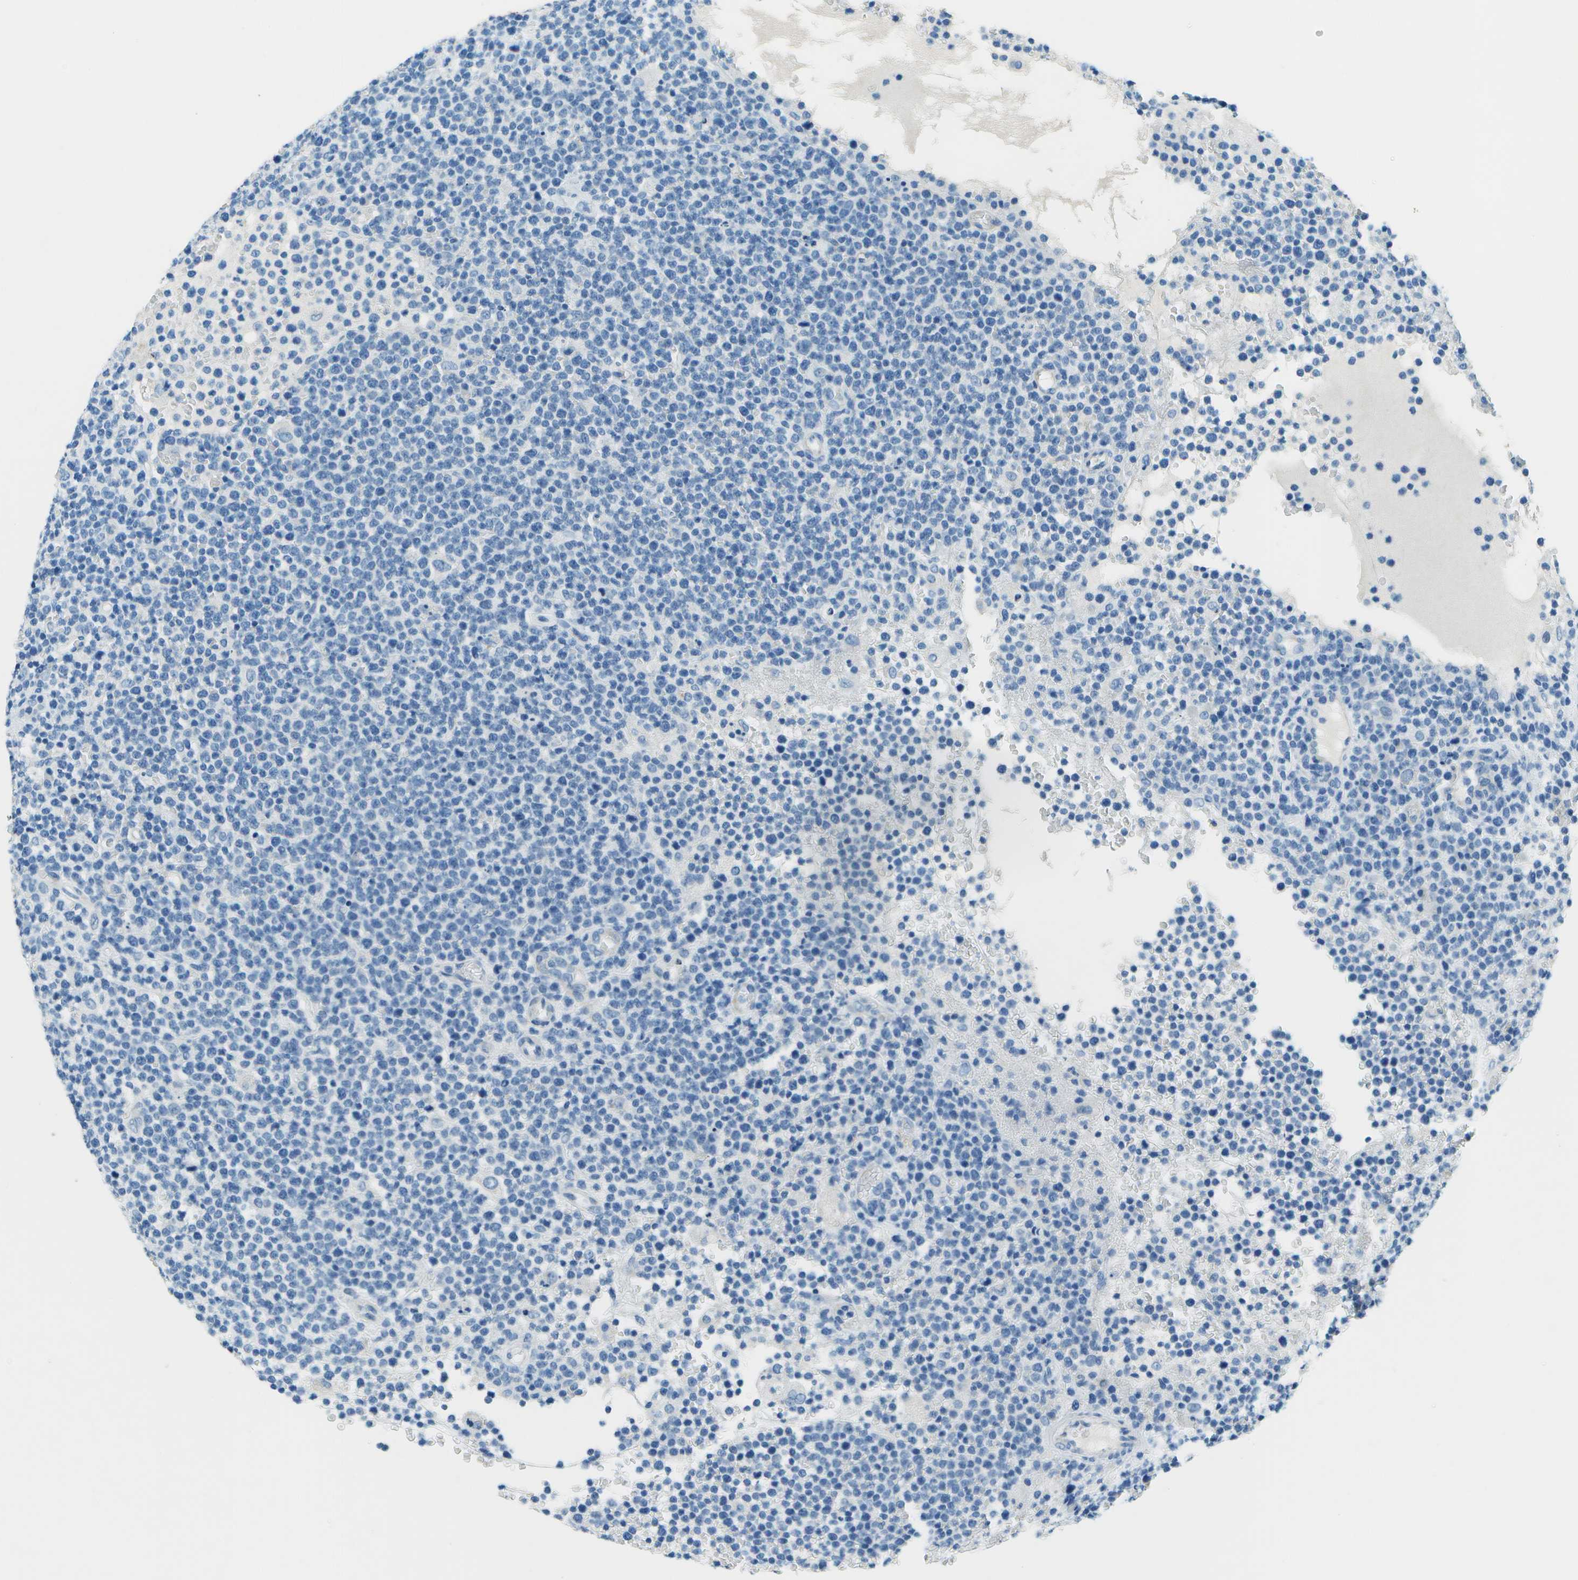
{"staining": {"intensity": "negative", "quantity": "none", "location": "none"}, "tissue": "lymphoma", "cell_type": "Tumor cells", "image_type": "cancer", "snomed": [{"axis": "morphology", "description": "Malignant lymphoma, non-Hodgkin's type, High grade"}, {"axis": "topography", "description": "Lymph node"}], "caption": "Immunohistochemistry (IHC) of human lymphoma shows no staining in tumor cells.", "gene": "SLC16A10", "patient": {"sex": "male", "age": 61}}